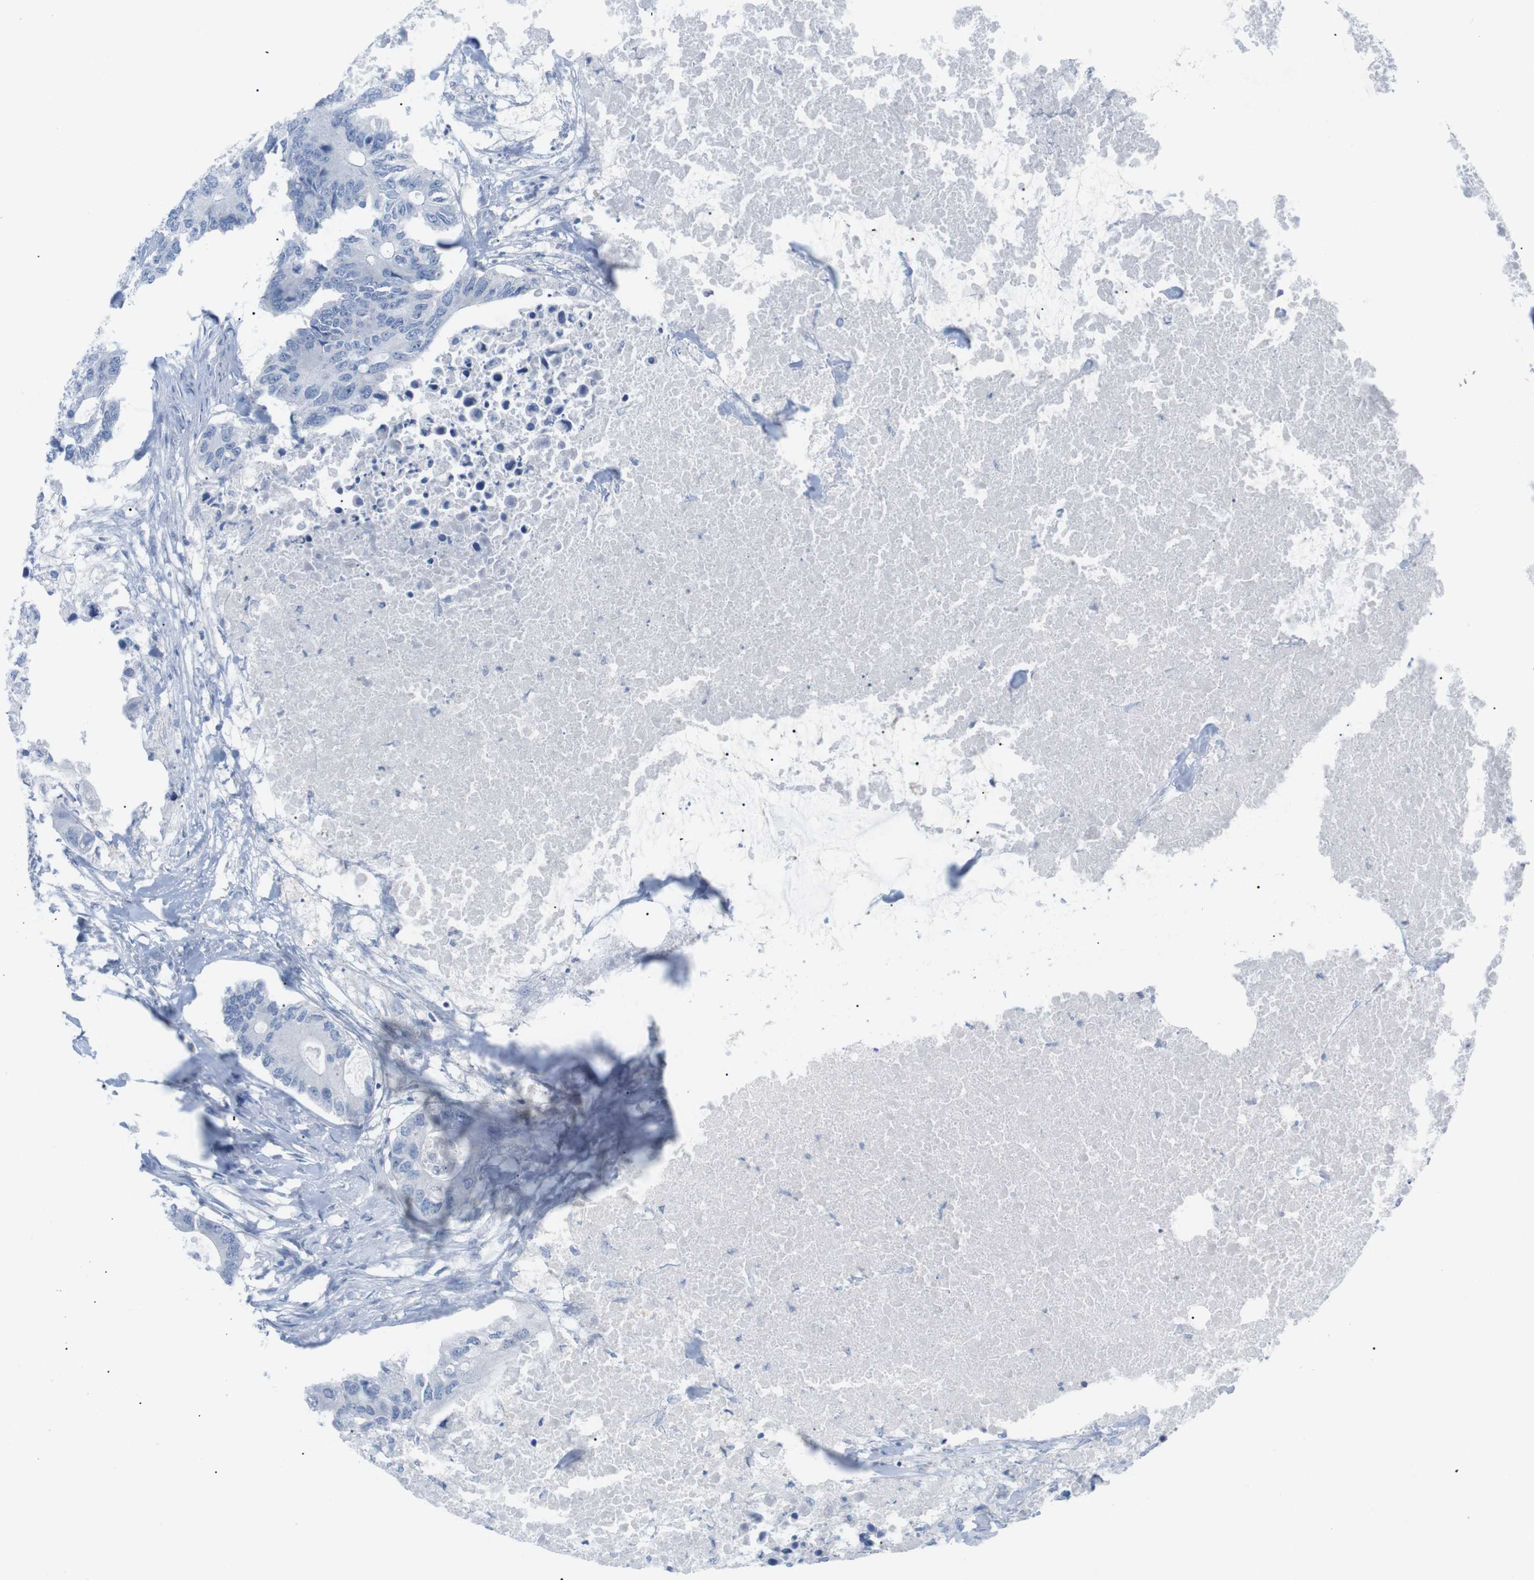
{"staining": {"intensity": "negative", "quantity": "none", "location": "none"}, "tissue": "colorectal cancer", "cell_type": "Tumor cells", "image_type": "cancer", "snomed": [{"axis": "morphology", "description": "Adenocarcinoma, NOS"}, {"axis": "topography", "description": "Colon"}], "caption": "IHC image of neoplastic tissue: colorectal cancer stained with DAB displays no significant protein expression in tumor cells. (Stains: DAB immunohistochemistry (IHC) with hematoxylin counter stain, Microscopy: brightfield microscopy at high magnification).", "gene": "HBG2", "patient": {"sex": "male", "age": 71}}